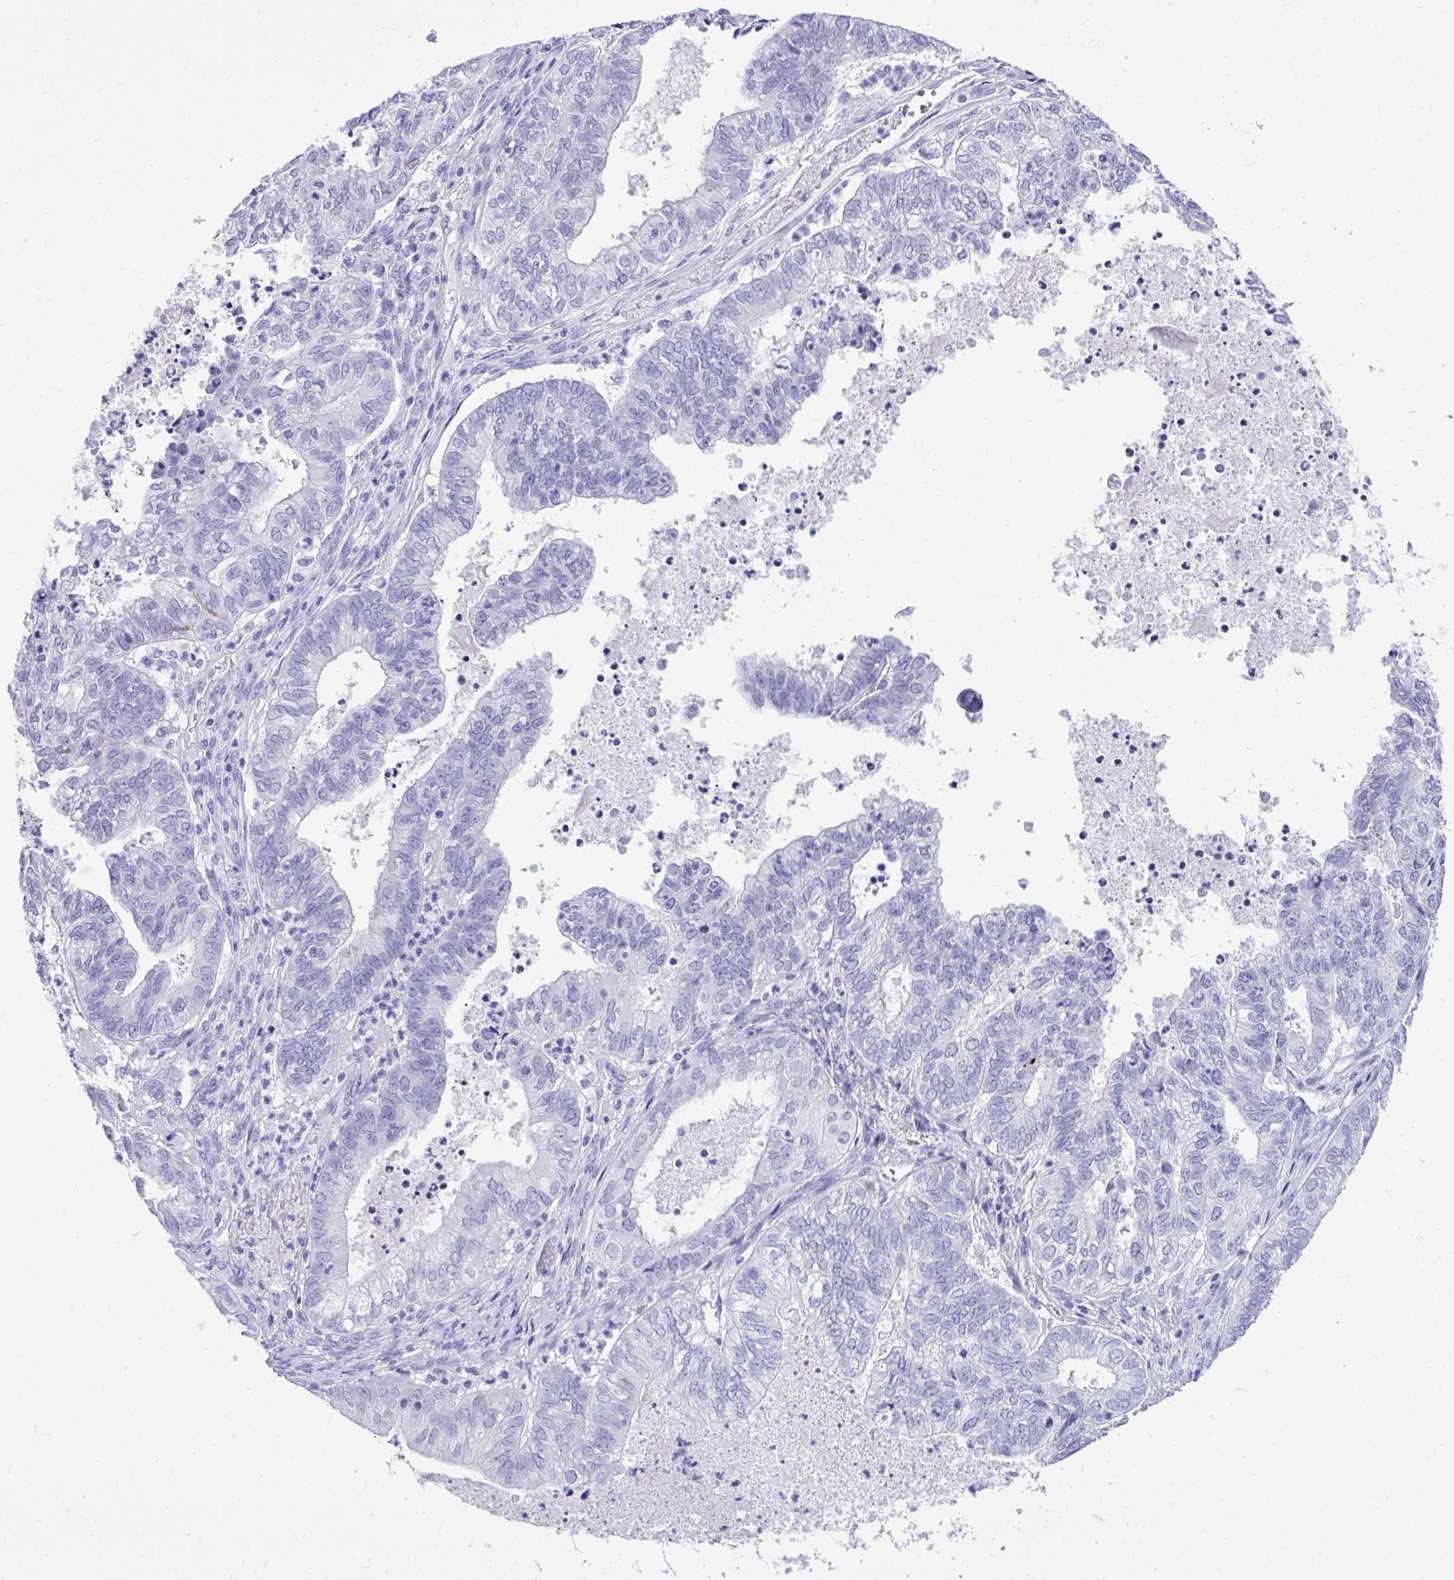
{"staining": {"intensity": "negative", "quantity": "none", "location": "none"}, "tissue": "ovarian cancer", "cell_type": "Tumor cells", "image_type": "cancer", "snomed": [{"axis": "morphology", "description": "Carcinoma, endometroid"}, {"axis": "topography", "description": "Ovary"}], "caption": "Protein analysis of endometroid carcinoma (ovarian) reveals no significant staining in tumor cells. The staining is performed using DAB brown chromogen with nuclei counter-stained in using hematoxylin.", "gene": "MON1A", "patient": {"sex": "female", "age": 64}}